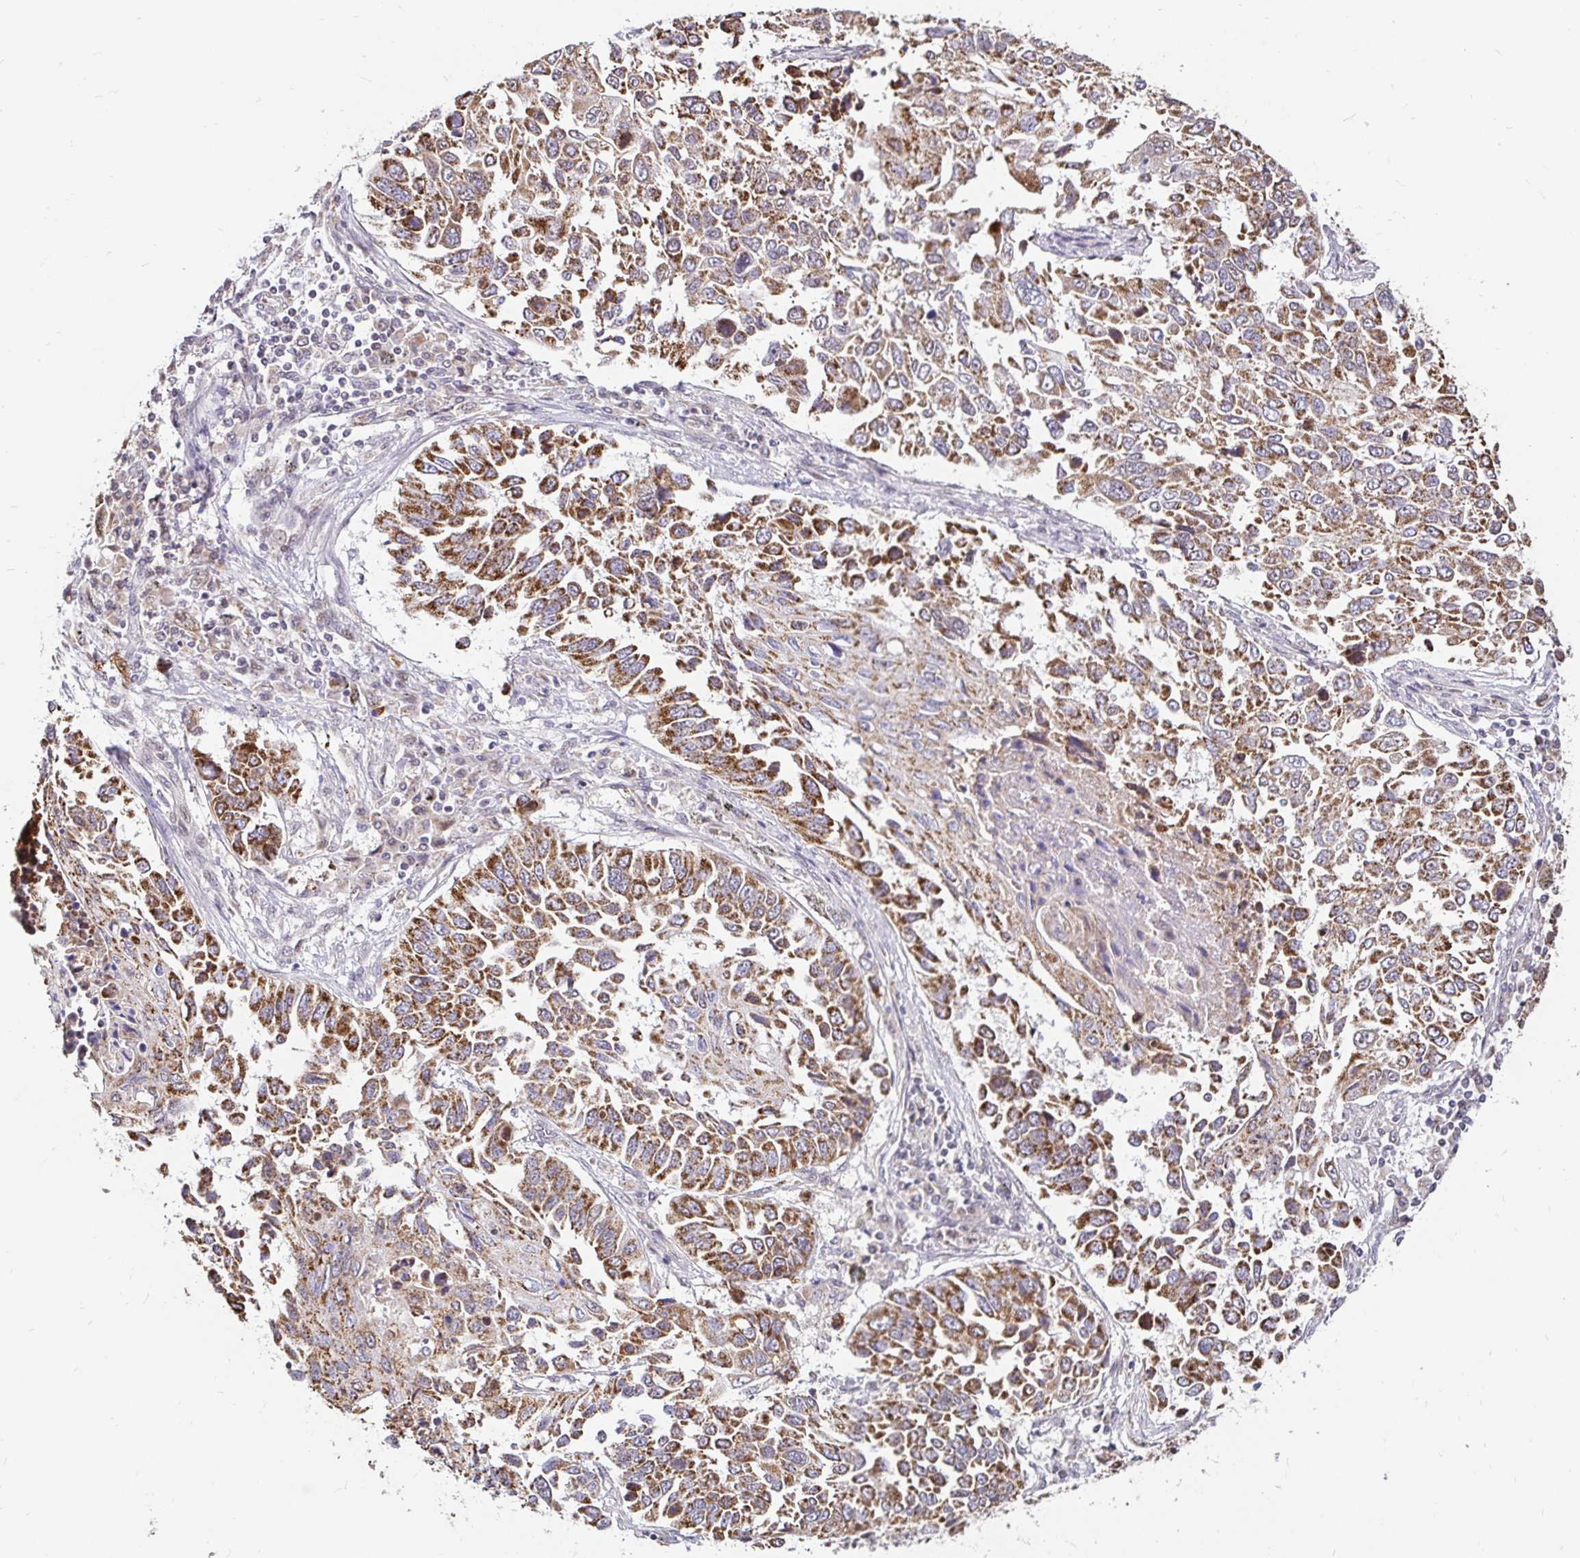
{"staining": {"intensity": "strong", "quantity": ">75%", "location": "cytoplasmic/membranous"}, "tissue": "lung cancer", "cell_type": "Tumor cells", "image_type": "cancer", "snomed": [{"axis": "morphology", "description": "Squamous cell carcinoma, NOS"}, {"axis": "topography", "description": "Lung"}], "caption": "High-power microscopy captured an IHC histopathology image of lung cancer (squamous cell carcinoma), revealing strong cytoplasmic/membranous staining in approximately >75% of tumor cells.", "gene": "TIMM50", "patient": {"sex": "male", "age": 62}}